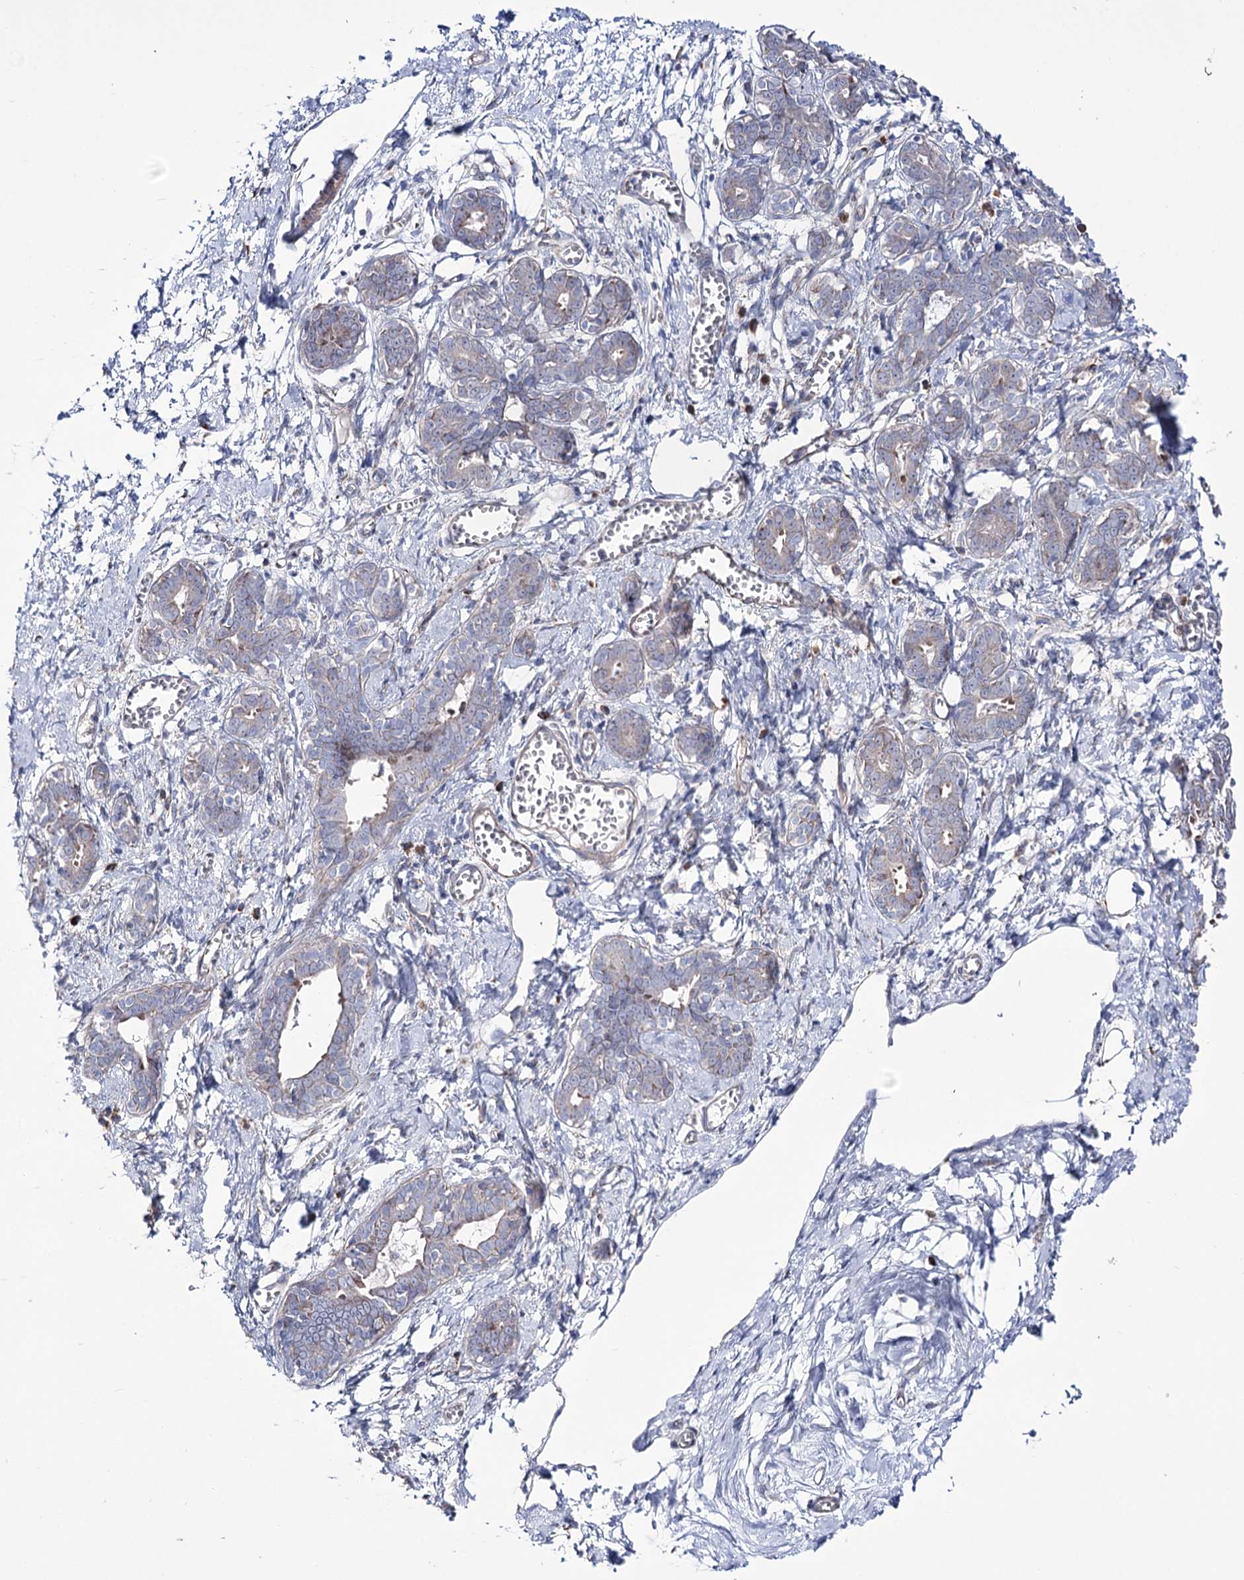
{"staining": {"intensity": "negative", "quantity": "none", "location": "none"}, "tissue": "breast", "cell_type": "Adipocytes", "image_type": "normal", "snomed": [{"axis": "morphology", "description": "Normal tissue, NOS"}, {"axis": "topography", "description": "Breast"}], "caption": "Adipocytes are negative for protein expression in unremarkable human breast. (DAB immunohistochemistry (IHC) visualized using brightfield microscopy, high magnification).", "gene": "METTL5", "patient": {"sex": "female", "age": 27}}